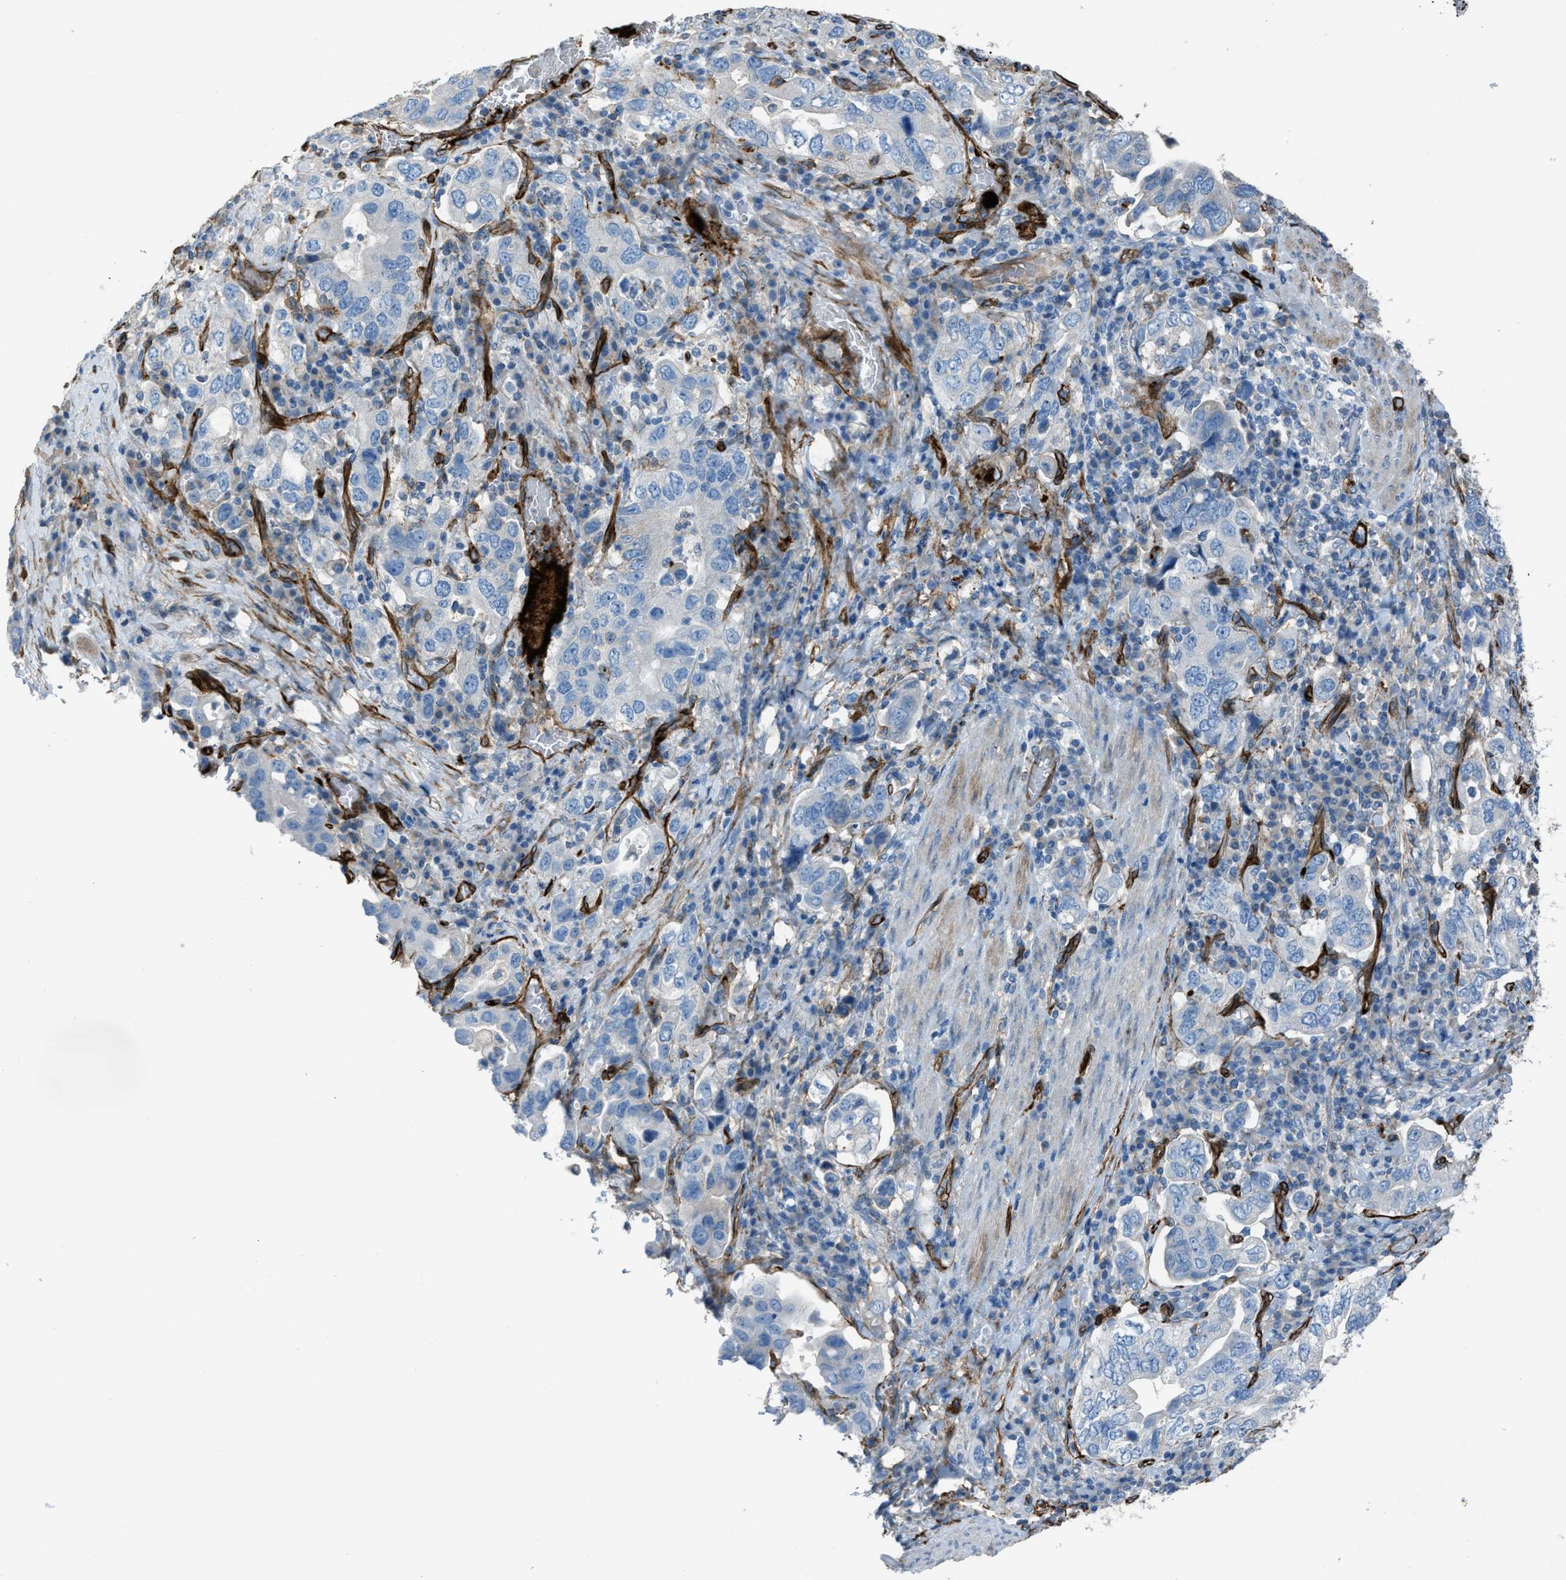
{"staining": {"intensity": "negative", "quantity": "none", "location": "none"}, "tissue": "stomach cancer", "cell_type": "Tumor cells", "image_type": "cancer", "snomed": [{"axis": "morphology", "description": "Adenocarcinoma, NOS"}, {"axis": "topography", "description": "Stomach, upper"}], "caption": "Immunohistochemistry (IHC) of adenocarcinoma (stomach) demonstrates no expression in tumor cells.", "gene": "SLC22A15", "patient": {"sex": "male", "age": 62}}